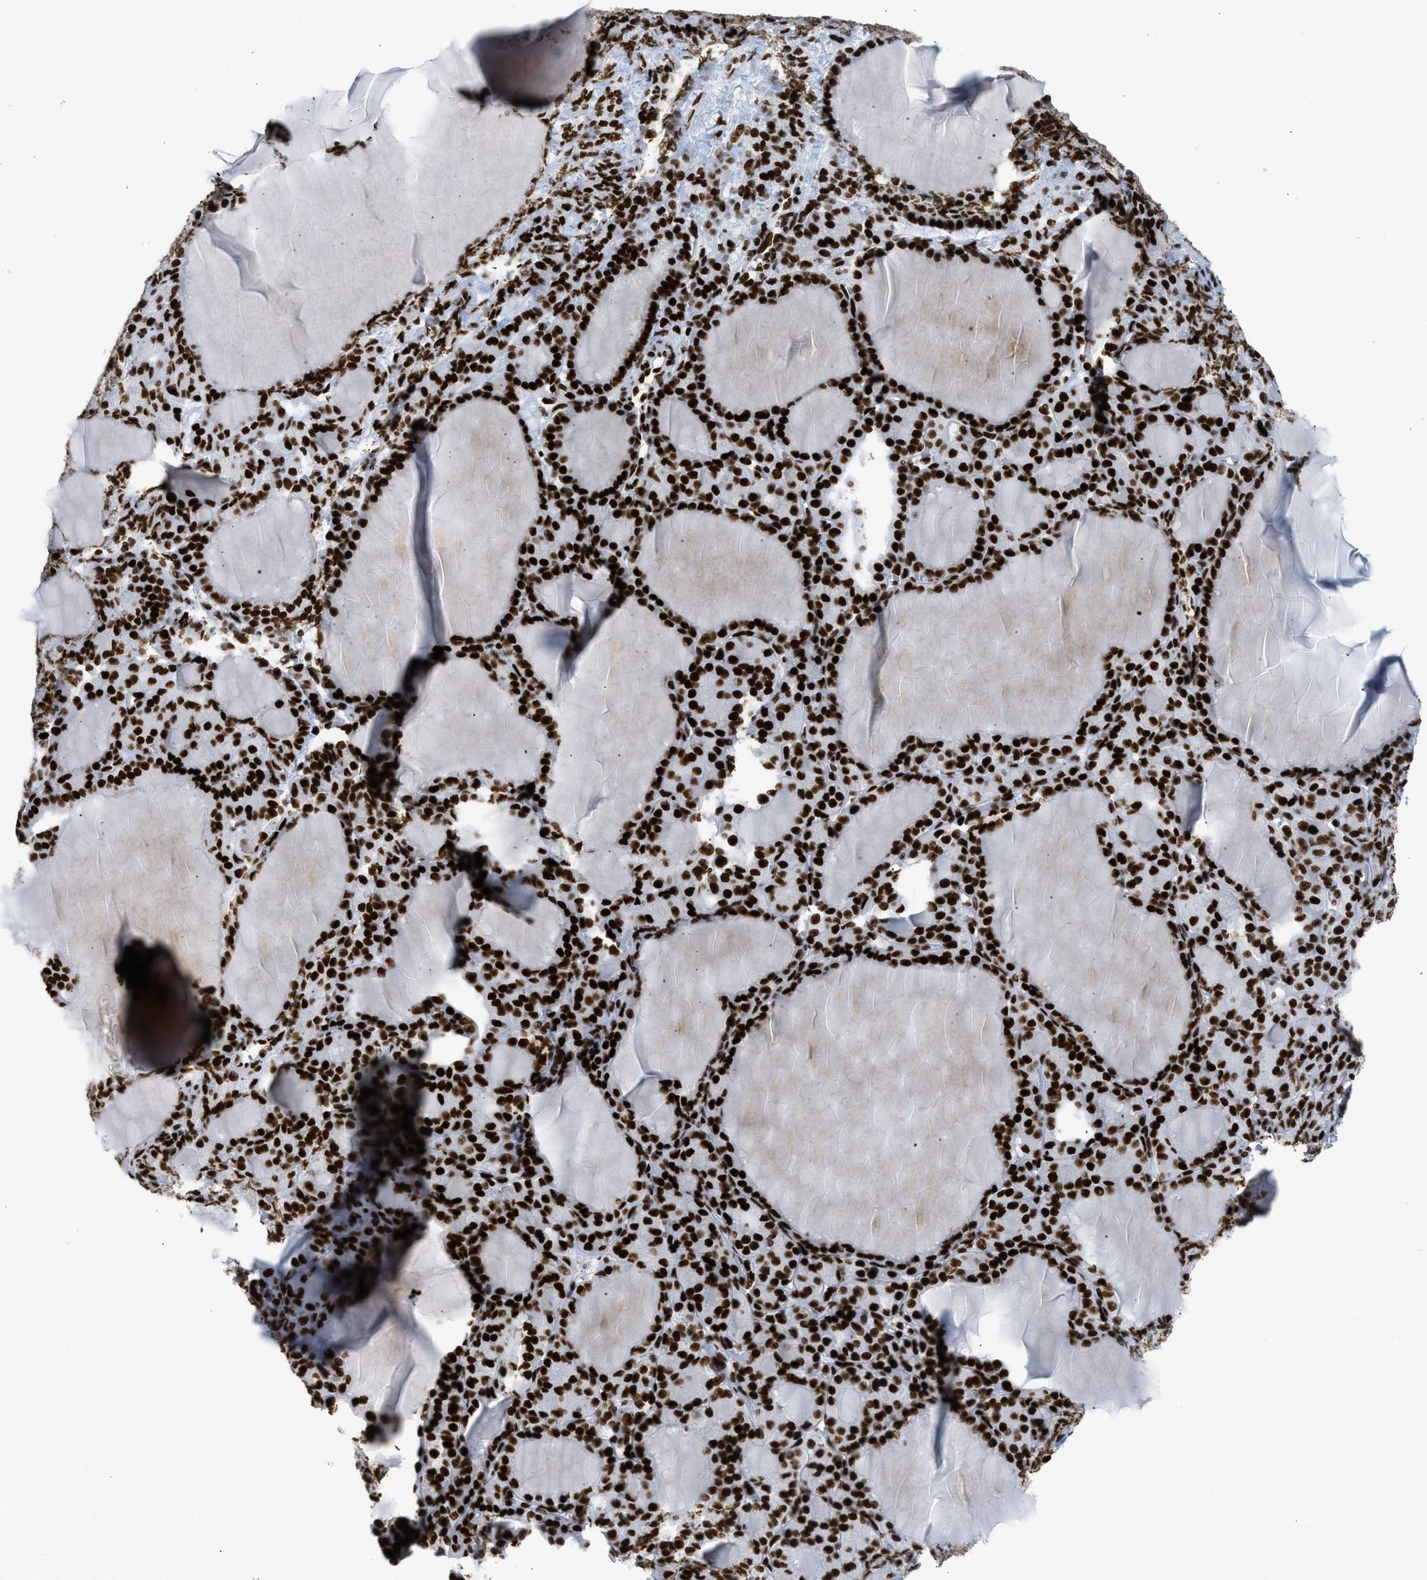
{"staining": {"intensity": "strong", "quantity": ">75%", "location": "nuclear"}, "tissue": "thyroid gland", "cell_type": "Glandular cells", "image_type": "normal", "snomed": [{"axis": "morphology", "description": "Normal tissue, NOS"}, {"axis": "topography", "description": "Thyroid gland"}], "caption": "Immunohistochemistry photomicrograph of normal thyroid gland: thyroid gland stained using immunohistochemistry reveals high levels of strong protein expression localized specifically in the nuclear of glandular cells, appearing as a nuclear brown color.", "gene": "PIF1", "patient": {"sex": "female", "age": 28}}